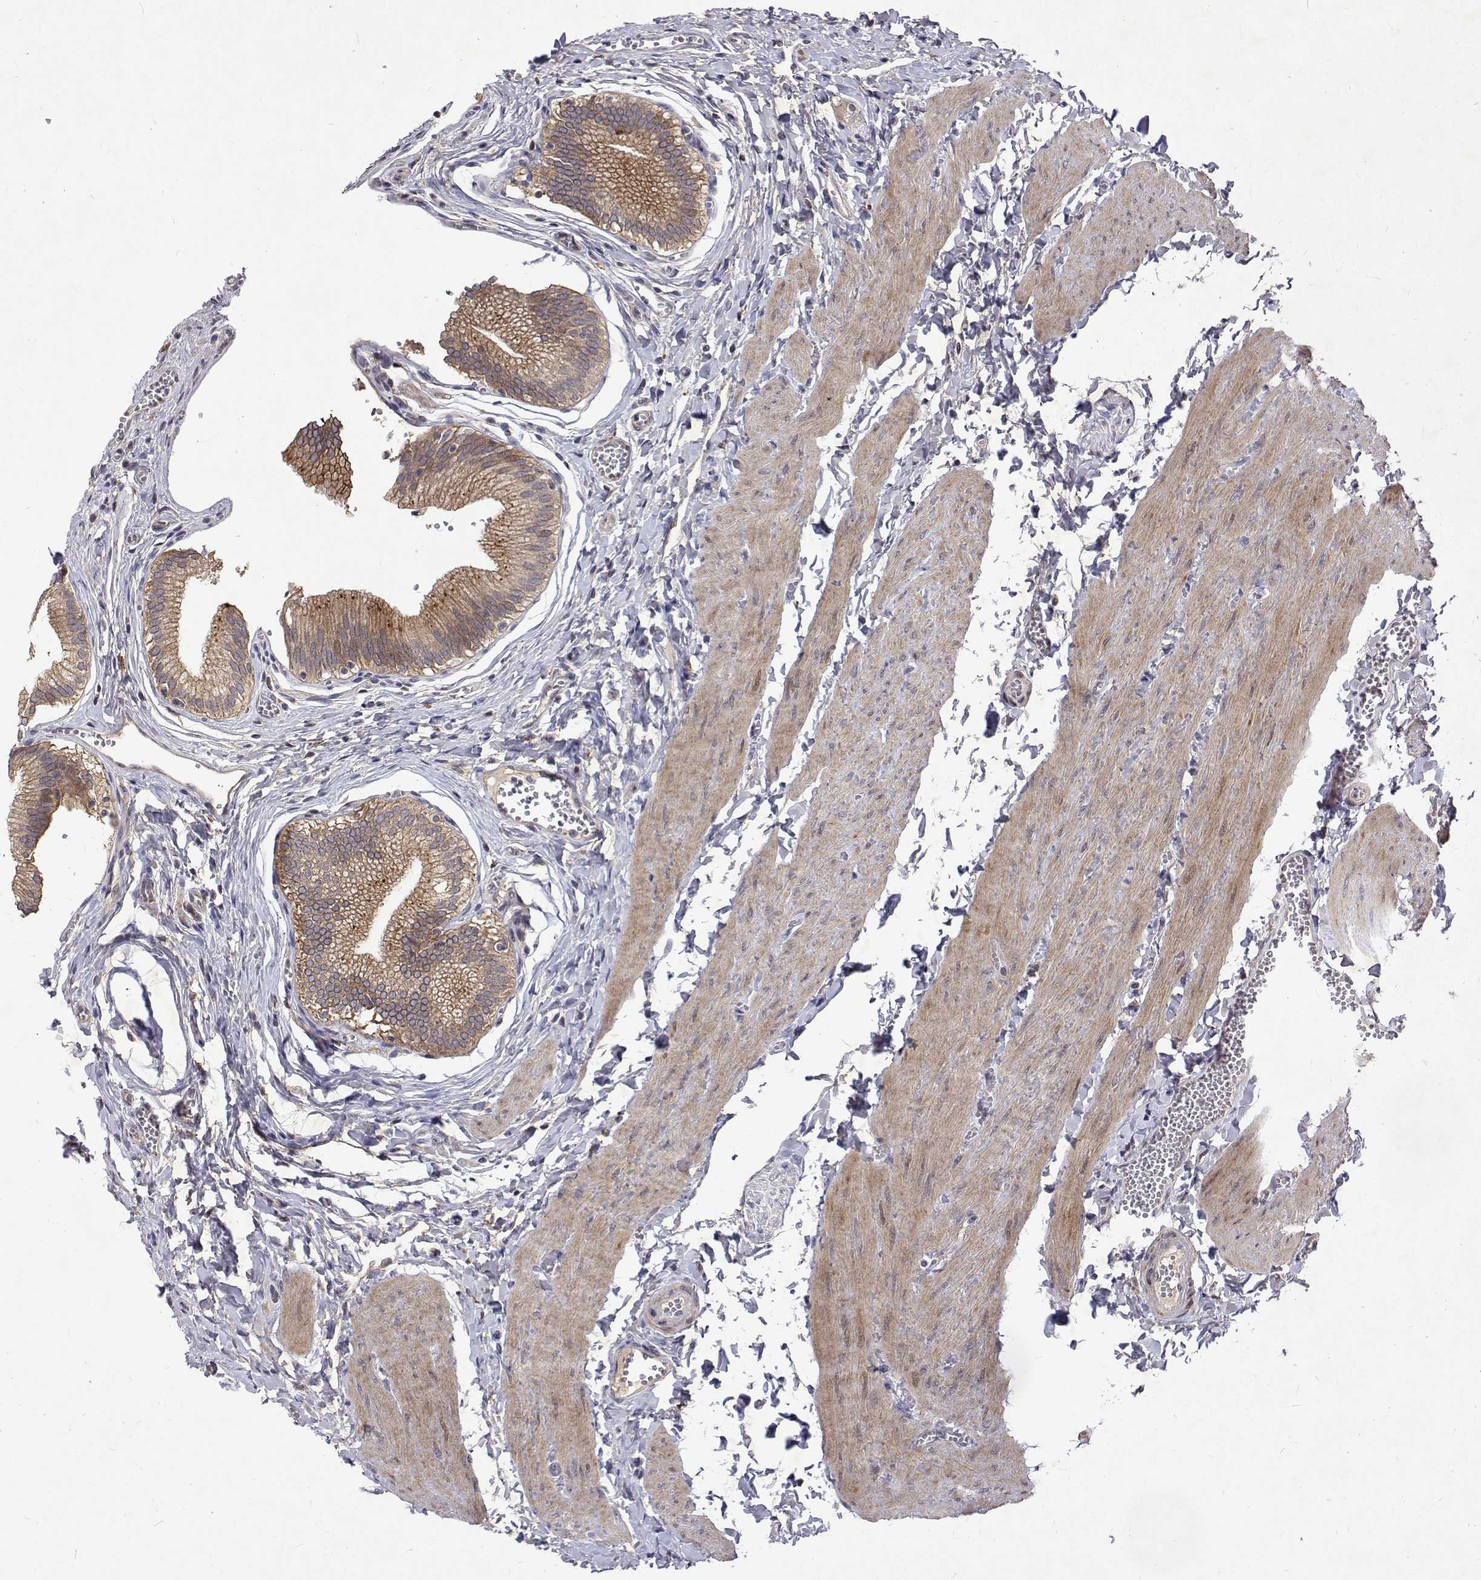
{"staining": {"intensity": "moderate", "quantity": ">75%", "location": "cytoplasmic/membranous"}, "tissue": "gallbladder", "cell_type": "Glandular cells", "image_type": "normal", "snomed": [{"axis": "morphology", "description": "Normal tissue, NOS"}, {"axis": "topography", "description": "Gallbladder"}, {"axis": "topography", "description": "Peripheral nerve tissue"}], "caption": "The image shows staining of benign gallbladder, revealing moderate cytoplasmic/membranous protein positivity (brown color) within glandular cells. Nuclei are stained in blue.", "gene": "ALKBH8", "patient": {"sex": "male", "age": 17}}